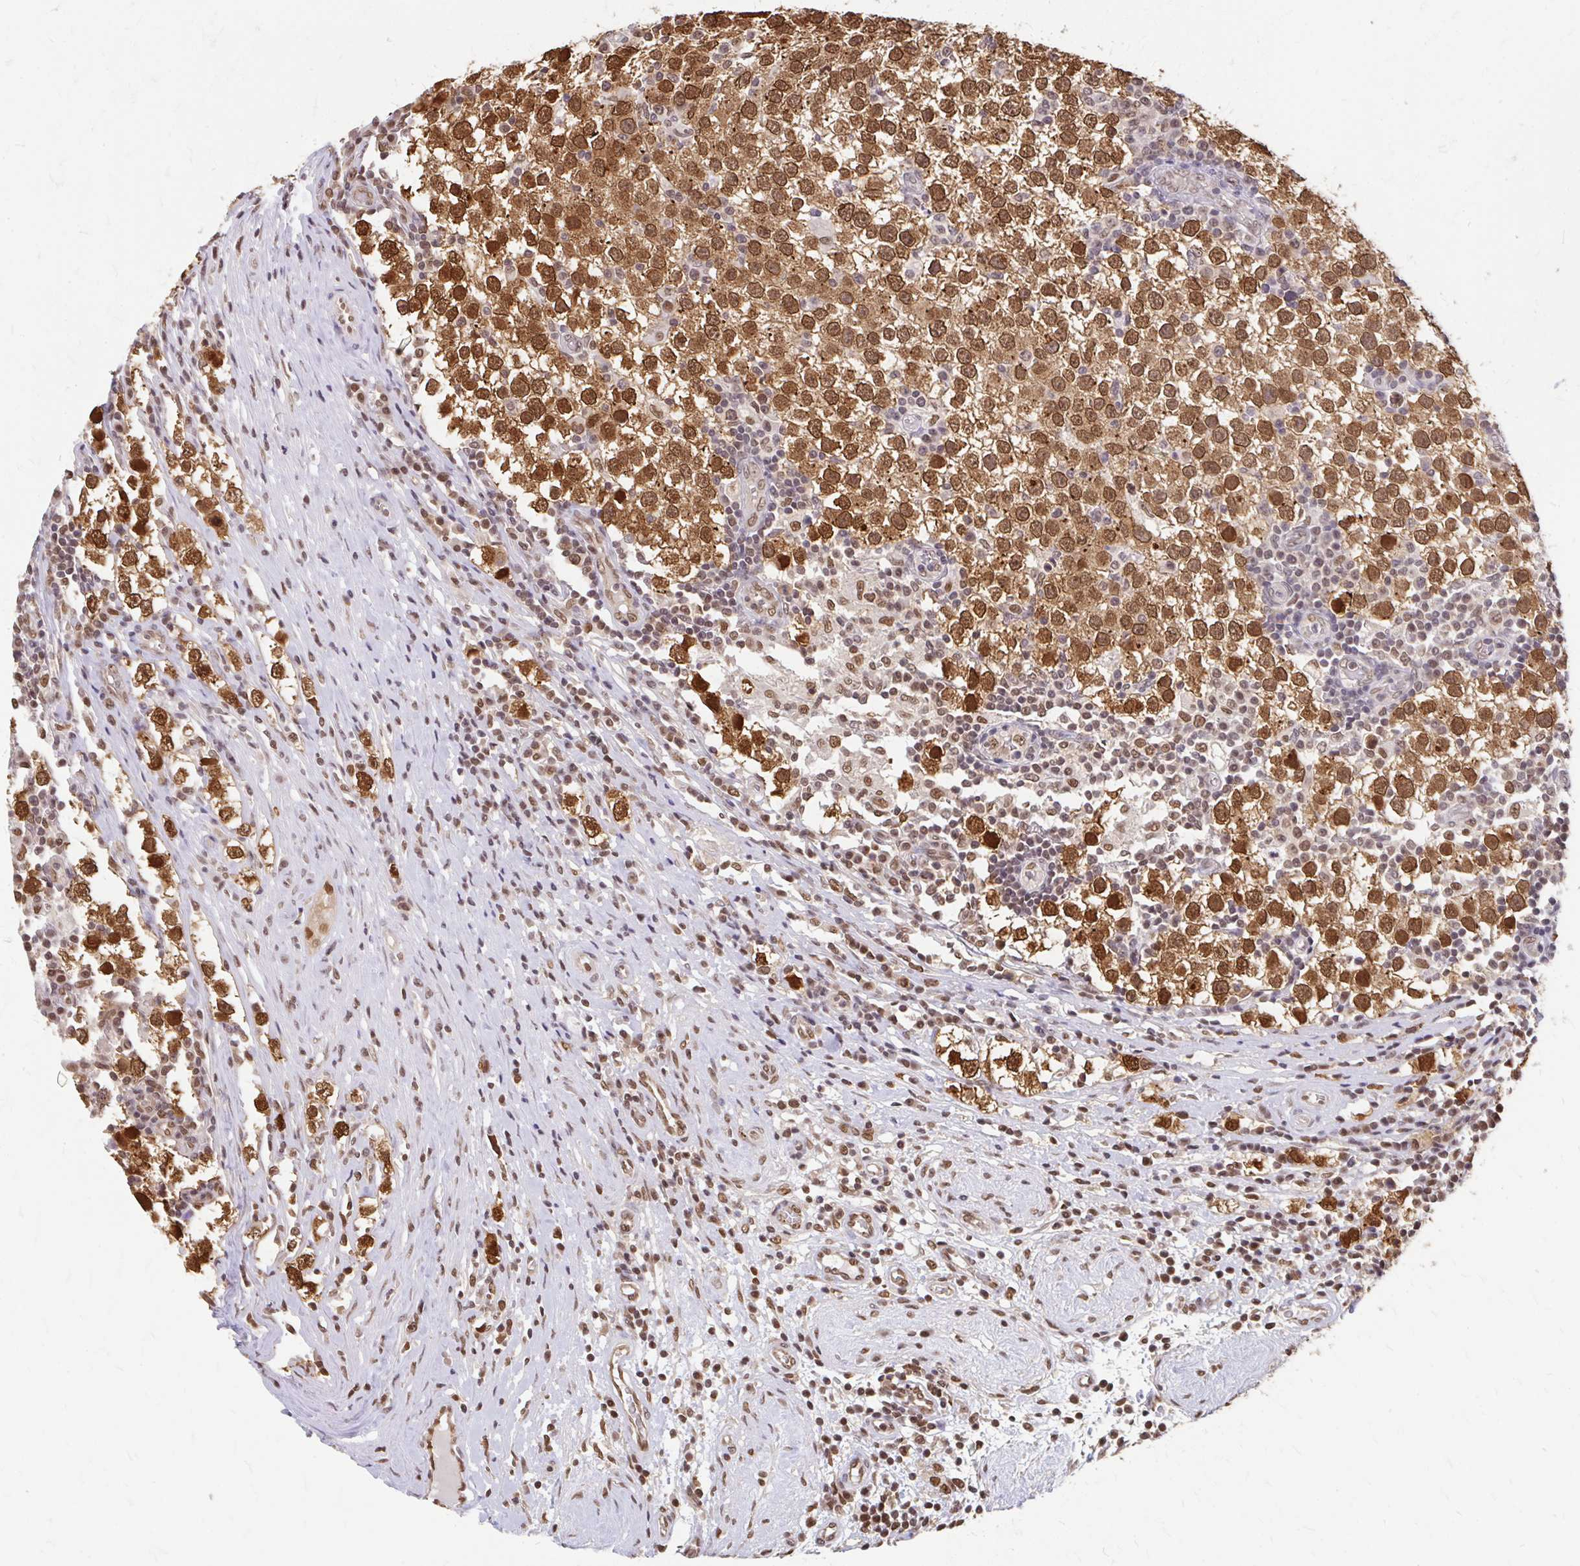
{"staining": {"intensity": "moderate", "quantity": ">75%", "location": "cytoplasmic/membranous,nuclear"}, "tissue": "testis cancer", "cell_type": "Tumor cells", "image_type": "cancer", "snomed": [{"axis": "morphology", "description": "Seminoma, NOS"}, {"axis": "topography", "description": "Testis"}], "caption": "IHC photomicrograph of testis cancer stained for a protein (brown), which exhibits medium levels of moderate cytoplasmic/membranous and nuclear staining in approximately >75% of tumor cells.", "gene": "XPO1", "patient": {"sex": "male", "age": 34}}